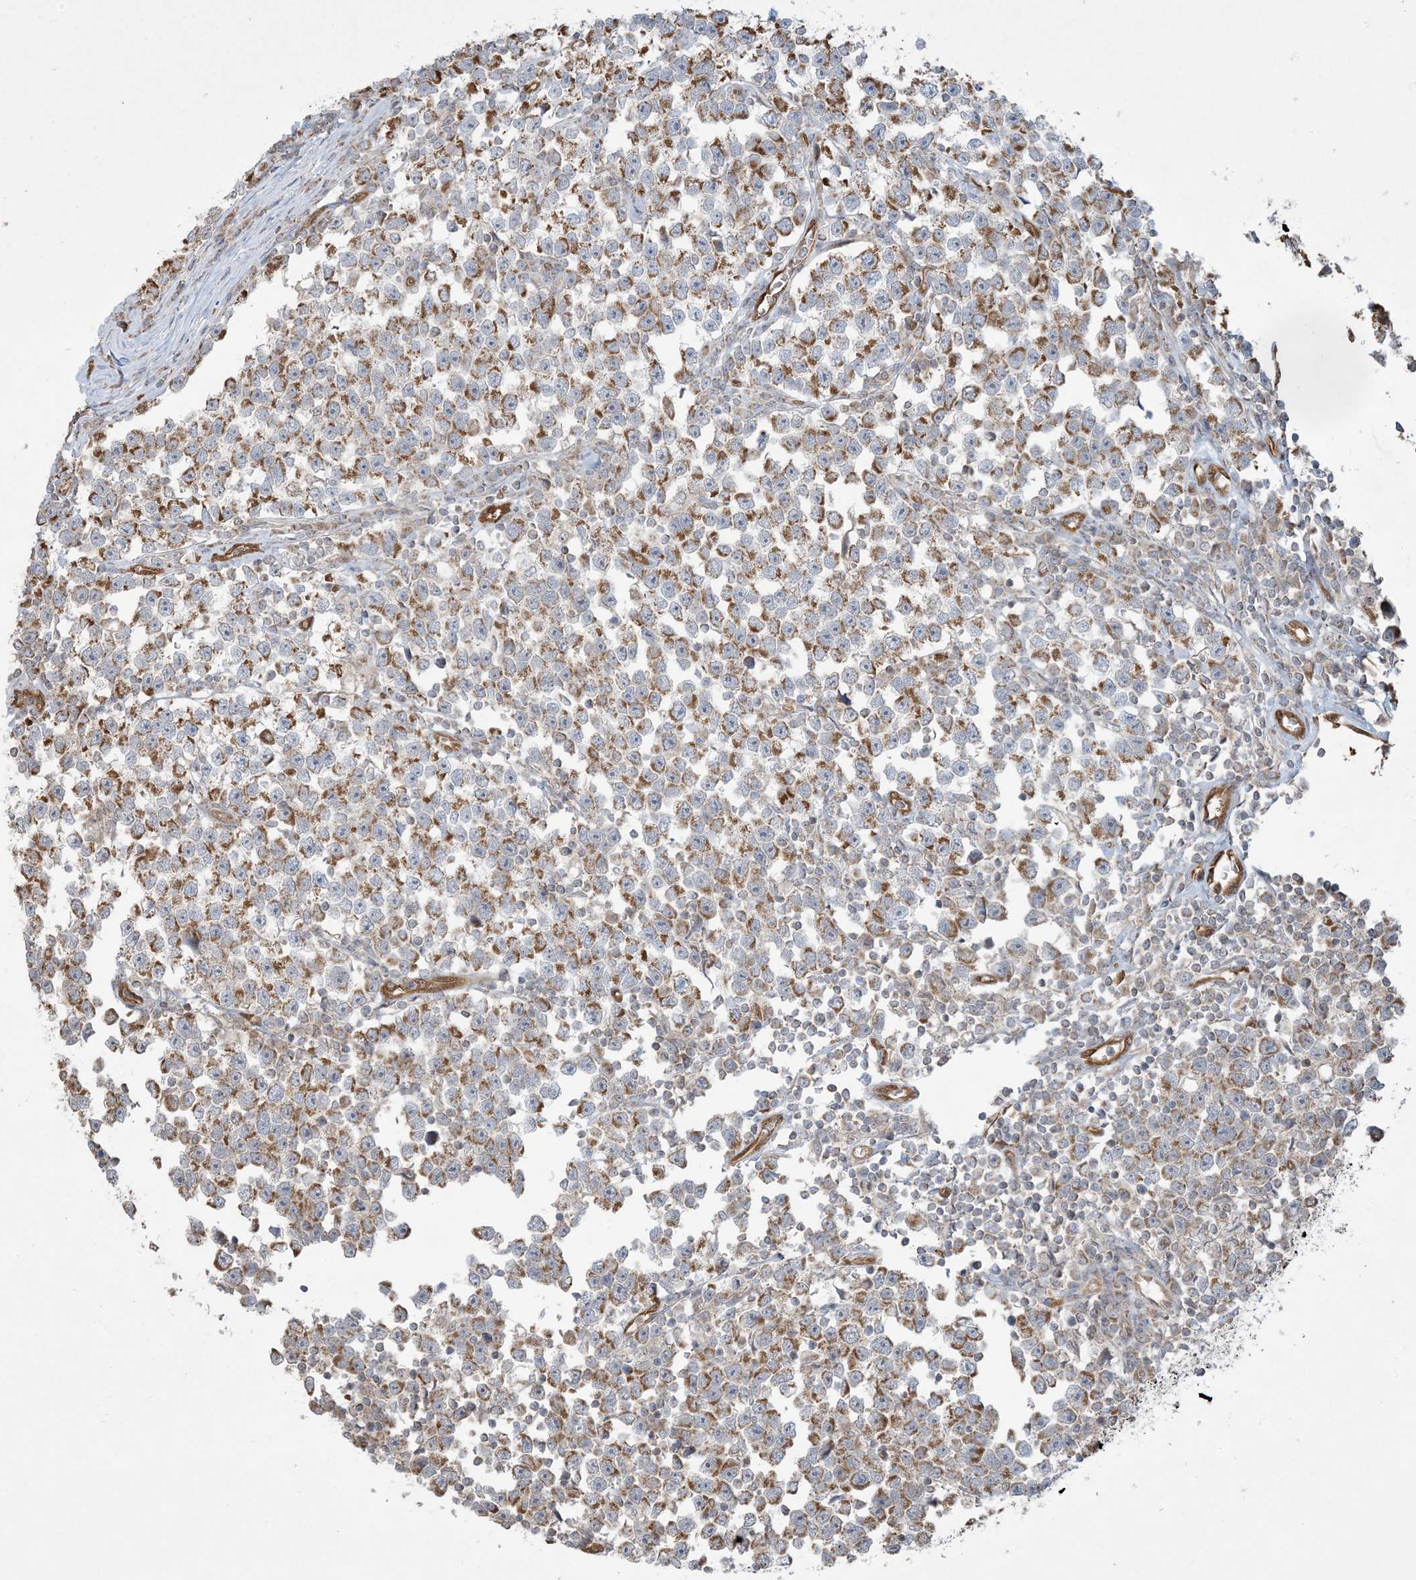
{"staining": {"intensity": "moderate", "quantity": ">75%", "location": "cytoplasmic/membranous"}, "tissue": "testis cancer", "cell_type": "Tumor cells", "image_type": "cancer", "snomed": [{"axis": "morphology", "description": "Normal tissue, NOS"}, {"axis": "morphology", "description": "Seminoma, NOS"}, {"axis": "topography", "description": "Testis"}], "caption": "Immunohistochemical staining of testis seminoma demonstrates medium levels of moderate cytoplasmic/membranous protein staining in approximately >75% of tumor cells.", "gene": "PPM1F", "patient": {"sex": "male", "age": 43}}